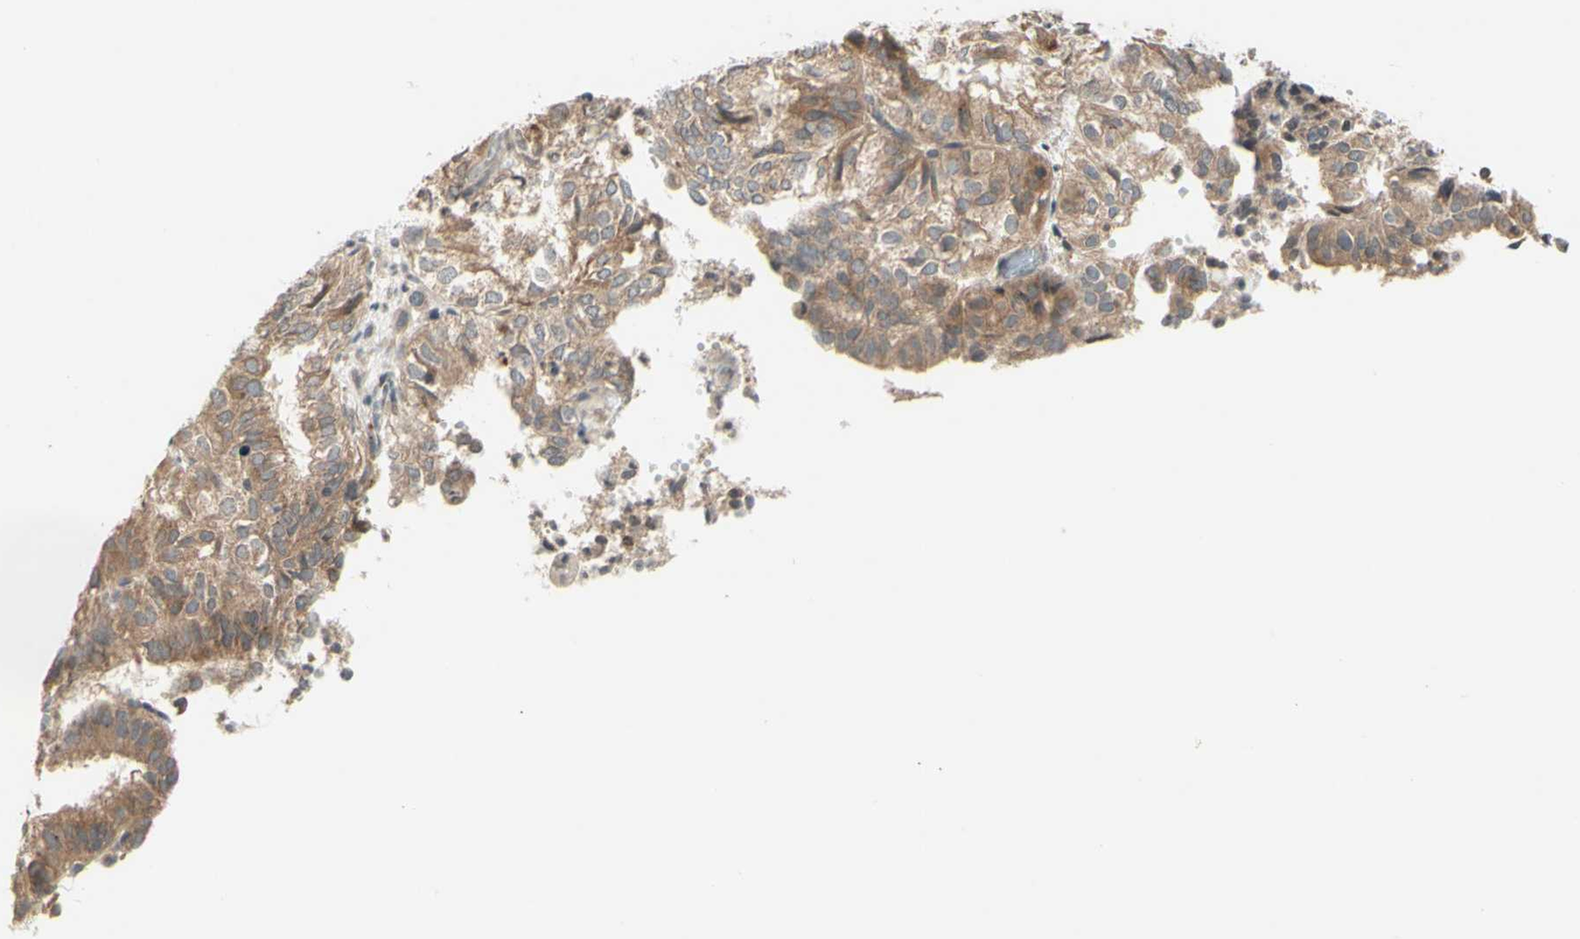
{"staining": {"intensity": "weak", "quantity": ">75%", "location": "cytoplasmic/membranous"}, "tissue": "endometrial cancer", "cell_type": "Tumor cells", "image_type": "cancer", "snomed": [{"axis": "morphology", "description": "Adenocarcinoma, NOS"}, {"axis": "topography", "description": "Uterus"}], "caption": "An IHC micrograph of tumor tissue is shown. Protein staining in brown labels weak cytoplasmic/membranous positivity in endometrial cancer (adenocarcinoma) within tumor cells.", "gene": "ZW10", "patient": {"sex": "female", "age": 60}}